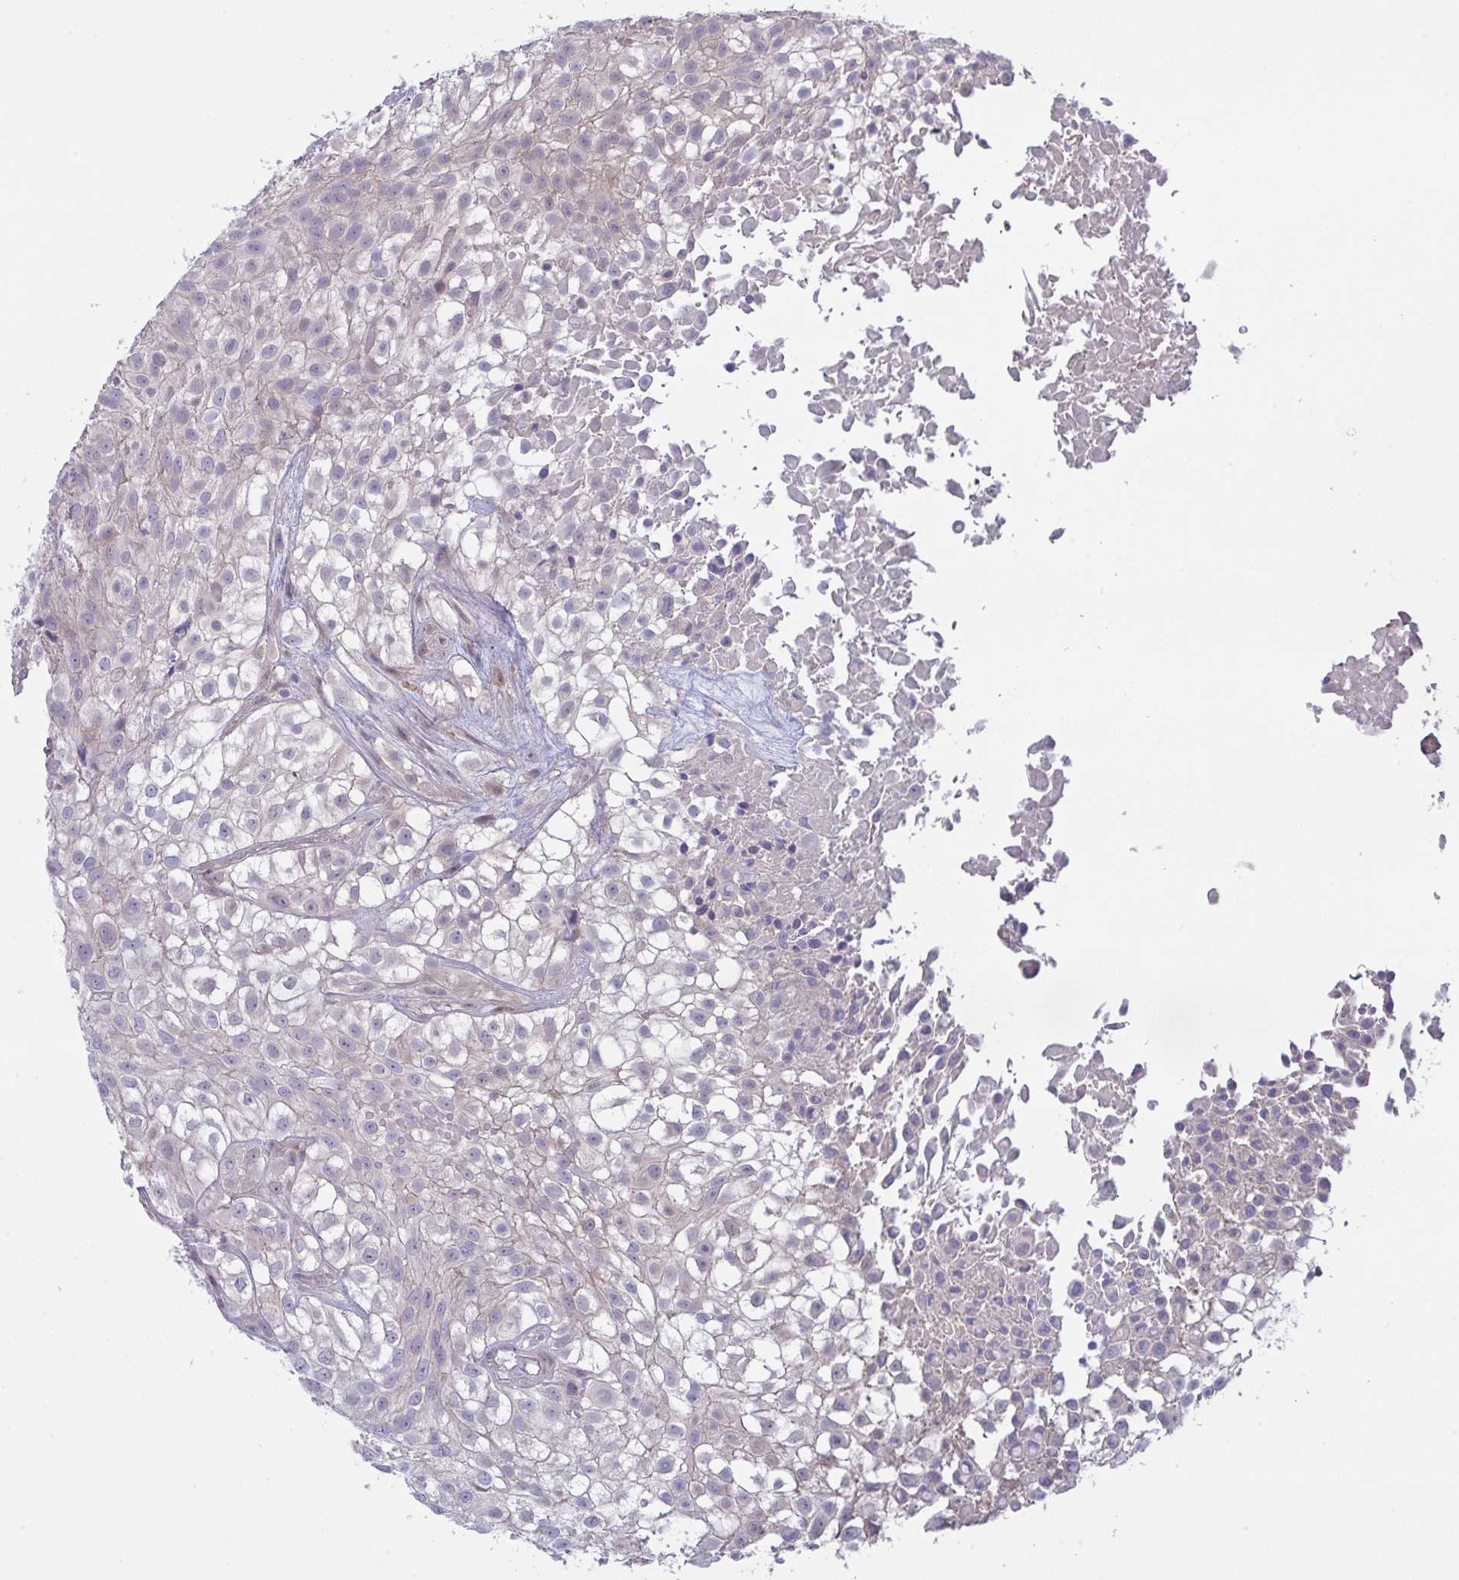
{"staining": {"intensity": "negative", "quantity": "none", "location": "none"}, "tissue": "urothelial cancer", "cell_type": "Tumor cells", "image_type": "cancer", "snomed": [{"axis": "morphology", "description": "Urothelial carcinoma, High grade"}, {"axis": "topography", "description": "Urinary bladder"}], "caption": "Tumor cells are negative for brown protein staining in urothelial carcinoma (high-grade).", "gene": "L3HYPDH", "patient": {"sex": "male", "age": 56}}